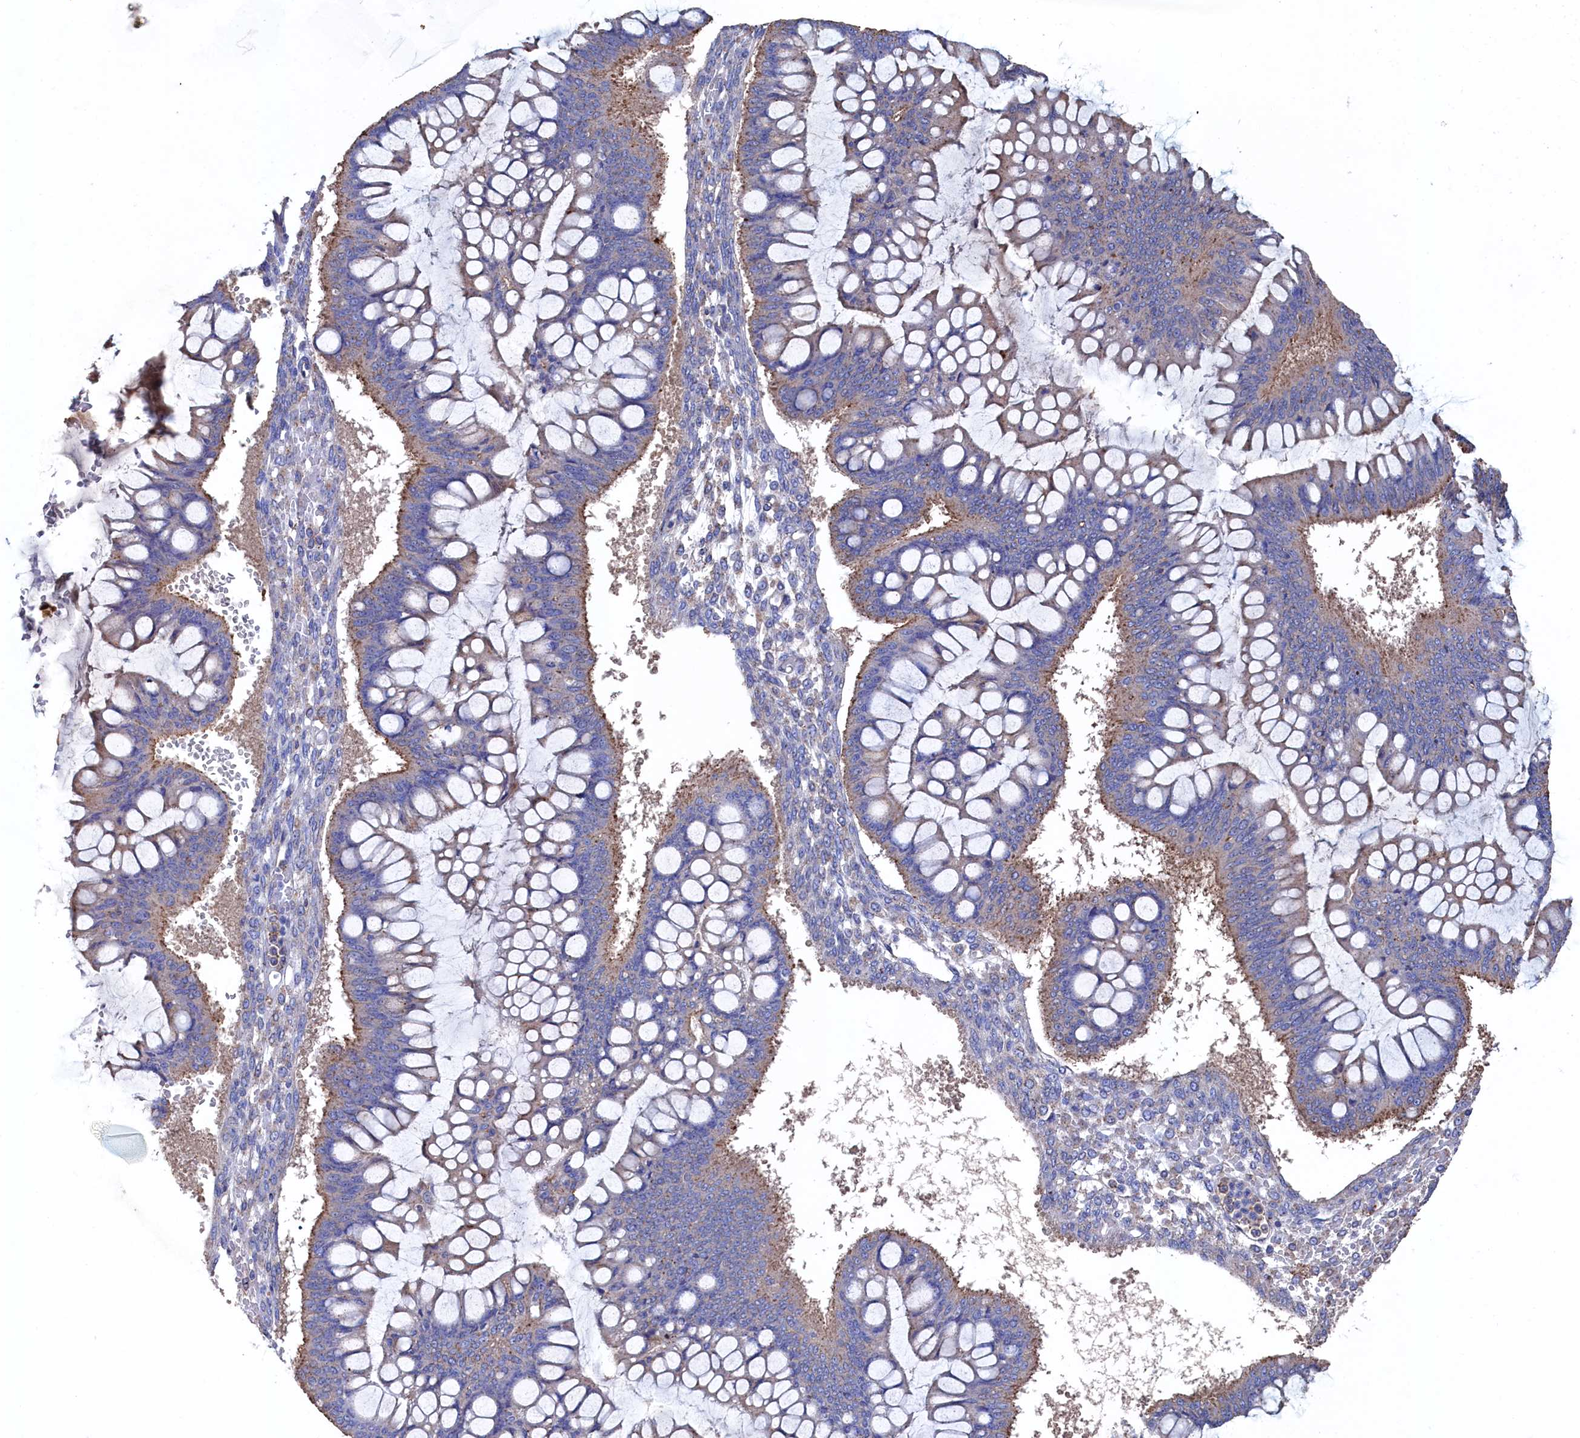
{"staining": {"intensity": "weak", "quantity": "<25%", "location": "cytoplasmic/membranous"}, "tissue": "ovarian cancer", "cell_type": "Tumor cells", "image_type": "cancer", "snomed": [{"axis": "morphology", "description": "Cystadenocarcinoma, mucinous, NOS"}, {"axis": "topography", "description": "Ovary"}], "caption": "DAB immunohistochemical staining of human ovarian mucinous cystadenocarcinoma demonstrates no significant staining in tumor cells.", "gene": "TK2", "patient": {"sex": "female", "age": 73}}